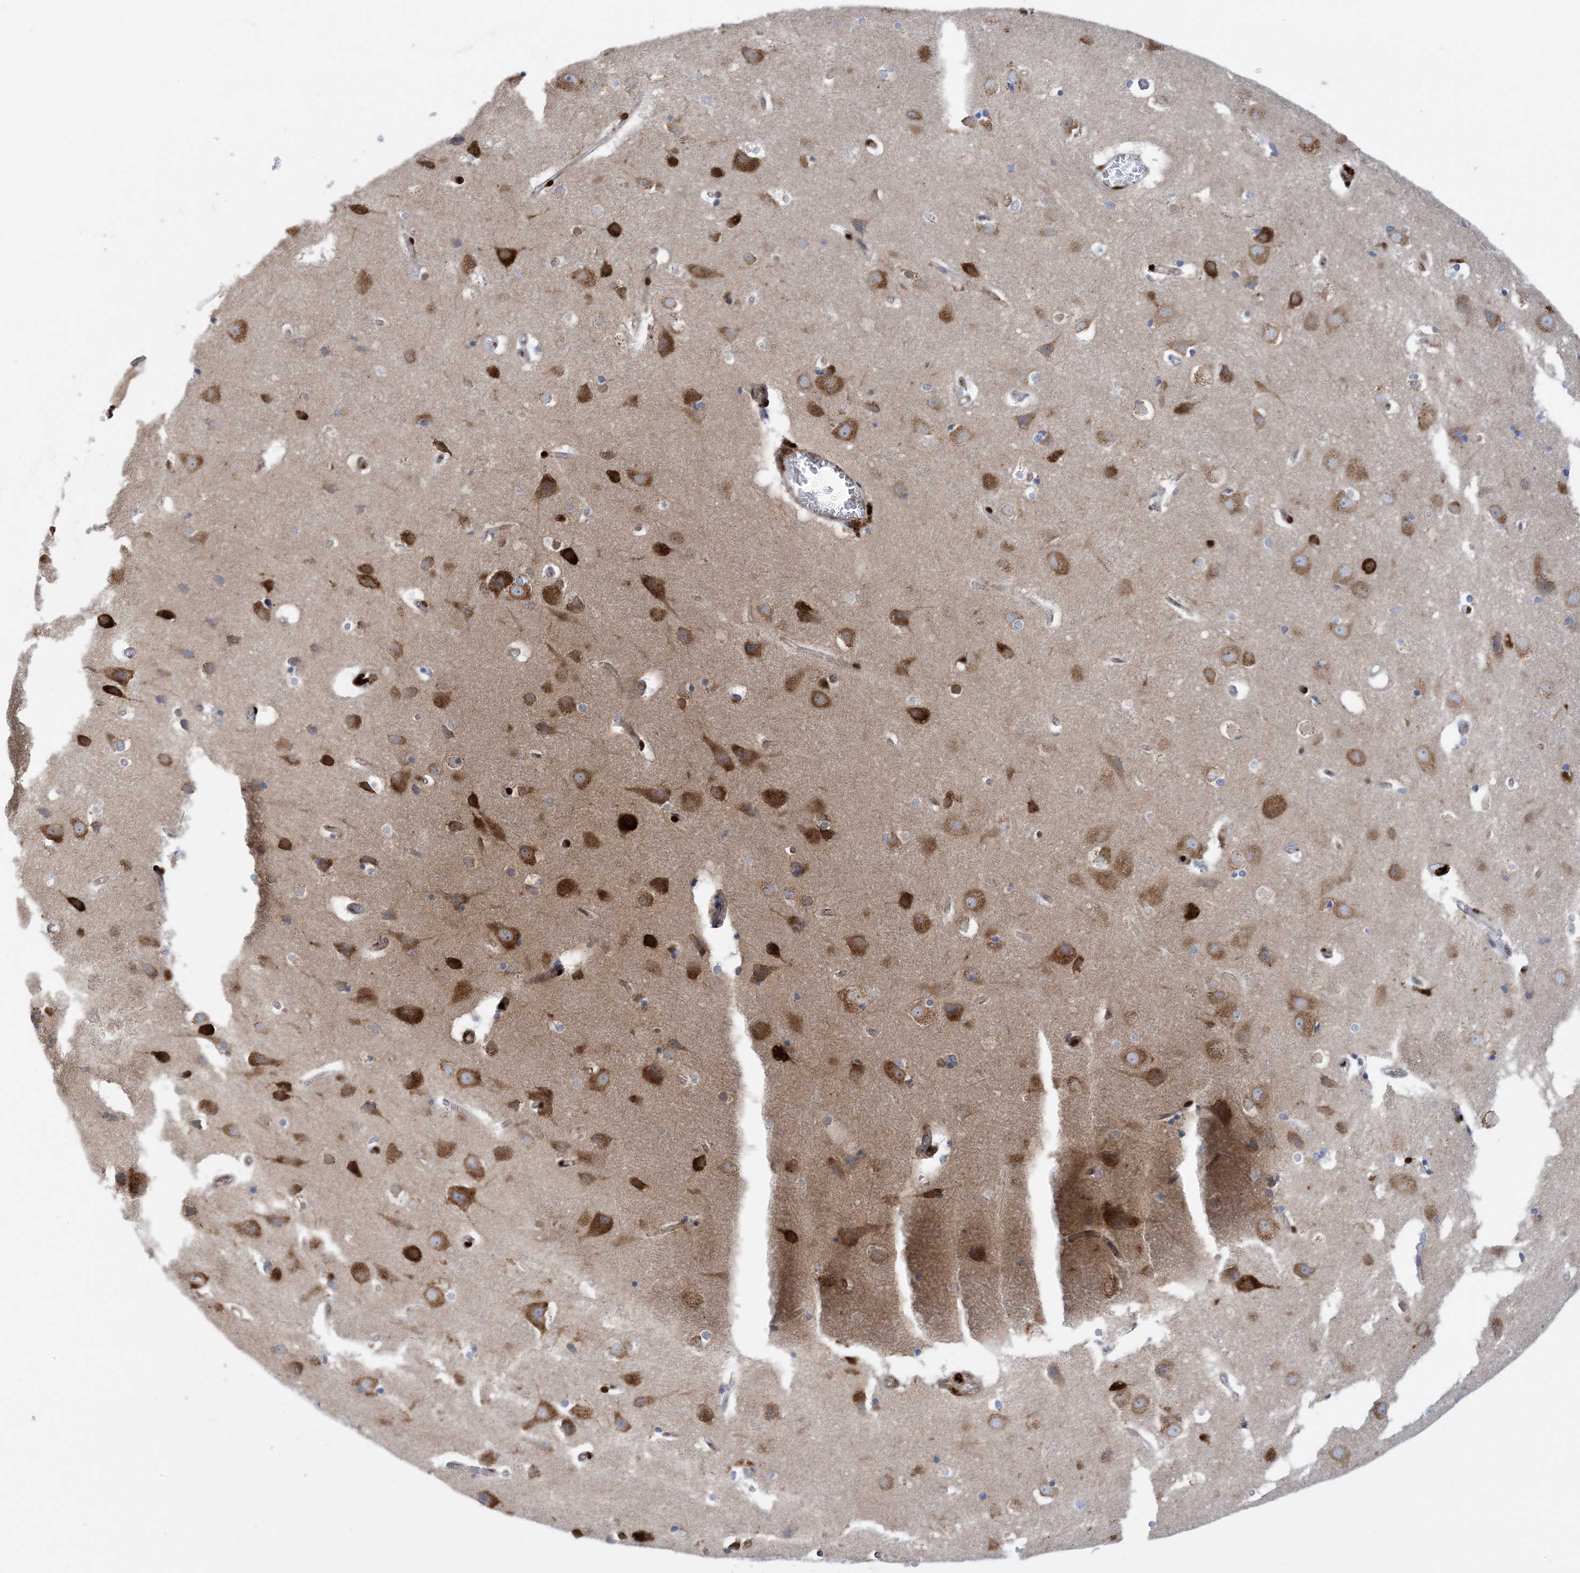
{"staining": {"intensity": "moderate", "quantity": "25%-75%", "location": "cytoplasmic/membranous"}, "tissue": "cerebral cortex", "cell_type": "Endothelial cells", "image_type": "normal", "snomed": [{"axis": "morphology", "description": "Normal tissue, NOS"}, {"axis": "topography", "description": "Cerebral cortex"}], "caption": "An IHC image of normal tissue is shown. Protein staining in brown shows moderate cytoplasmic/membranous positivity in cerebral cortex within endothelial cells.", "gene": "RBMS3", "patient": {"sex": "male", "age": 54}}